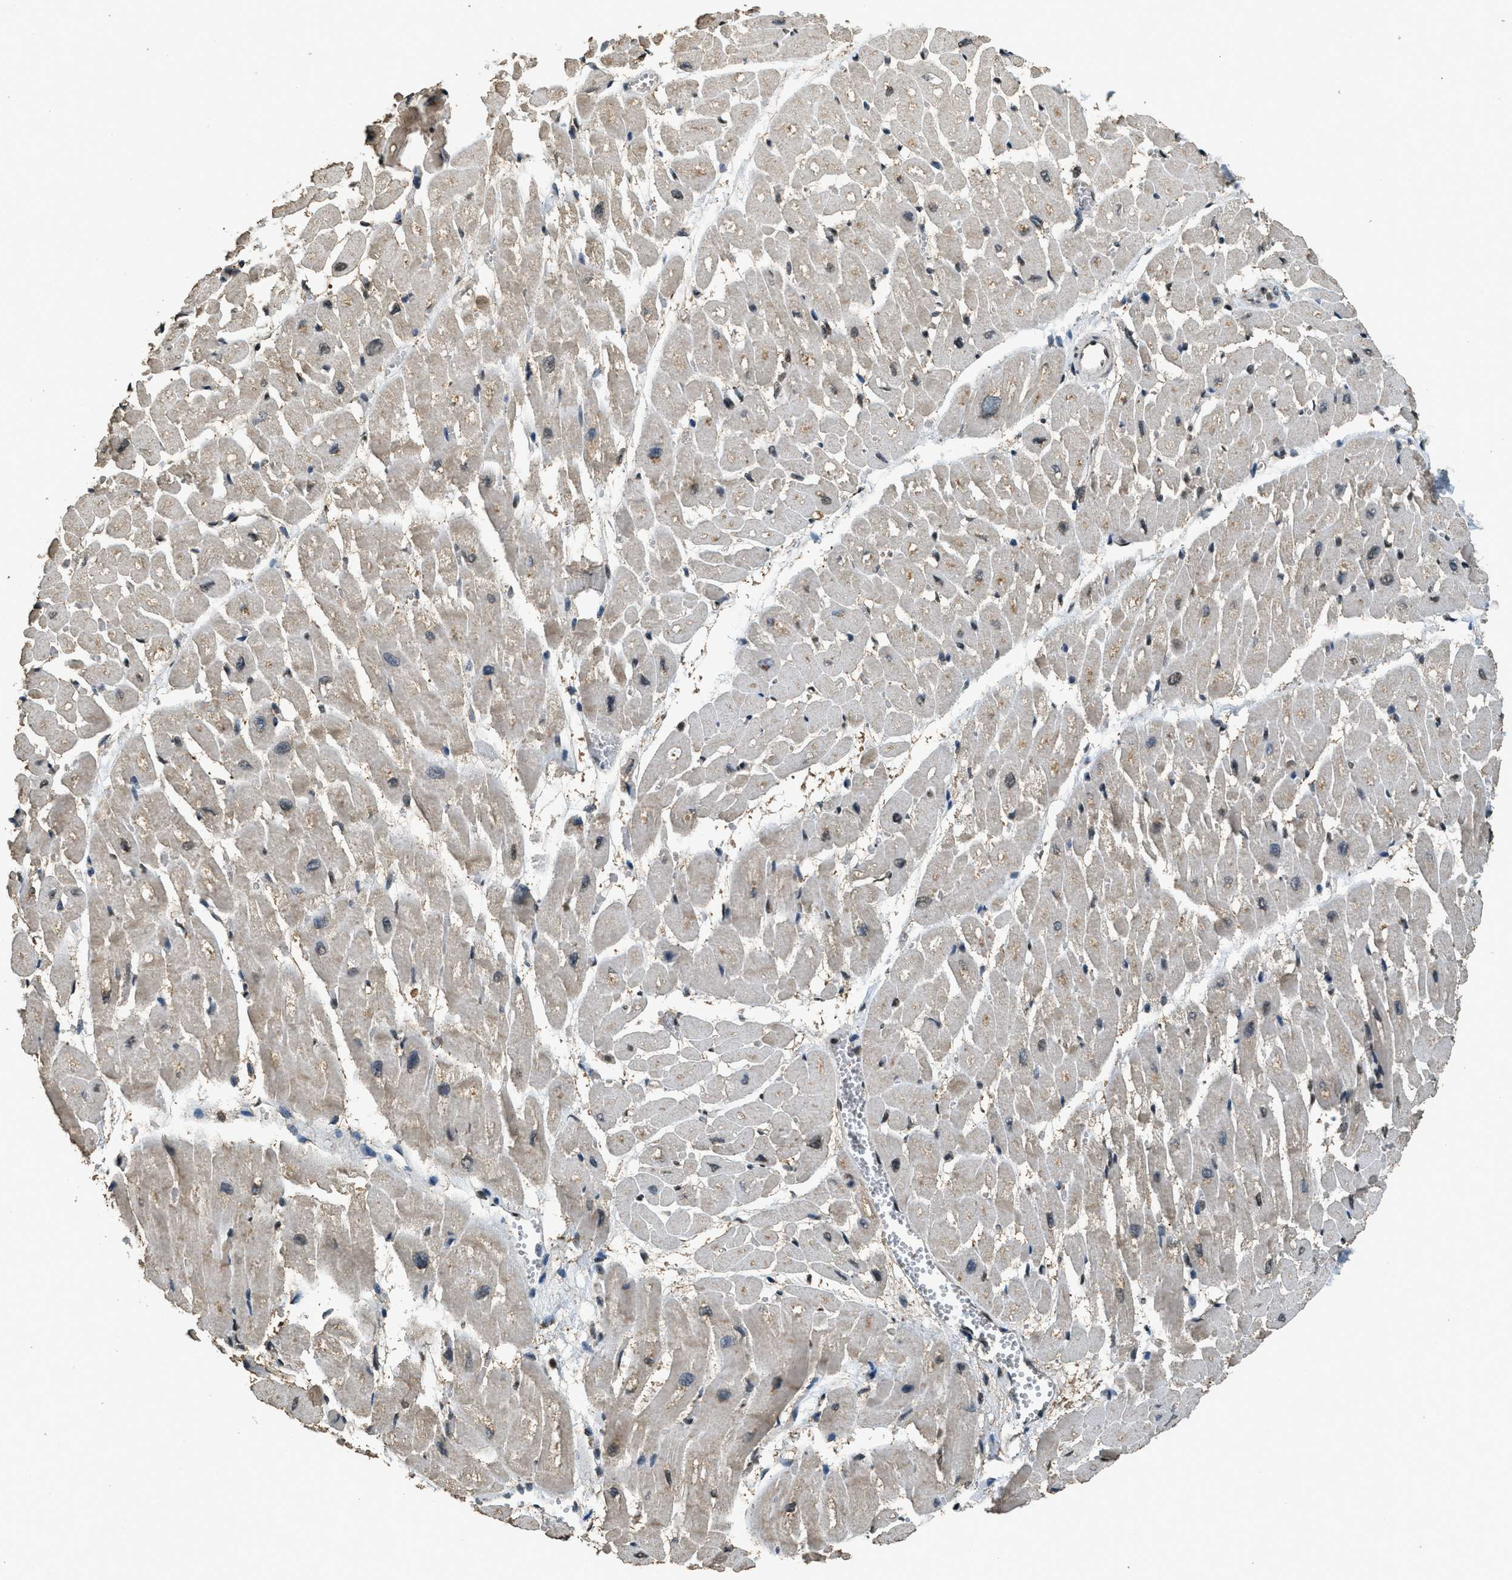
{"staining": {"intensity": "moderate", "quantity": "<25%", "location": "nuclear"}, "tissue": "heart muscle", "cell_type": "Cardiomyocytes", "image_type": "normal", "snomed": [{"axis": "morphology", "description": "Normal tissue, NOS"}, {"axis": "topography", "description": "Heart"}], "caption": "Protein analysis of unremarkable heart muscle displays moderate nuclear positivity in about <25% of cardiomyocytes. Nuclei are stained in blue.", "gene": "MYB", "patient": {"sex": "male", "age": 45}}